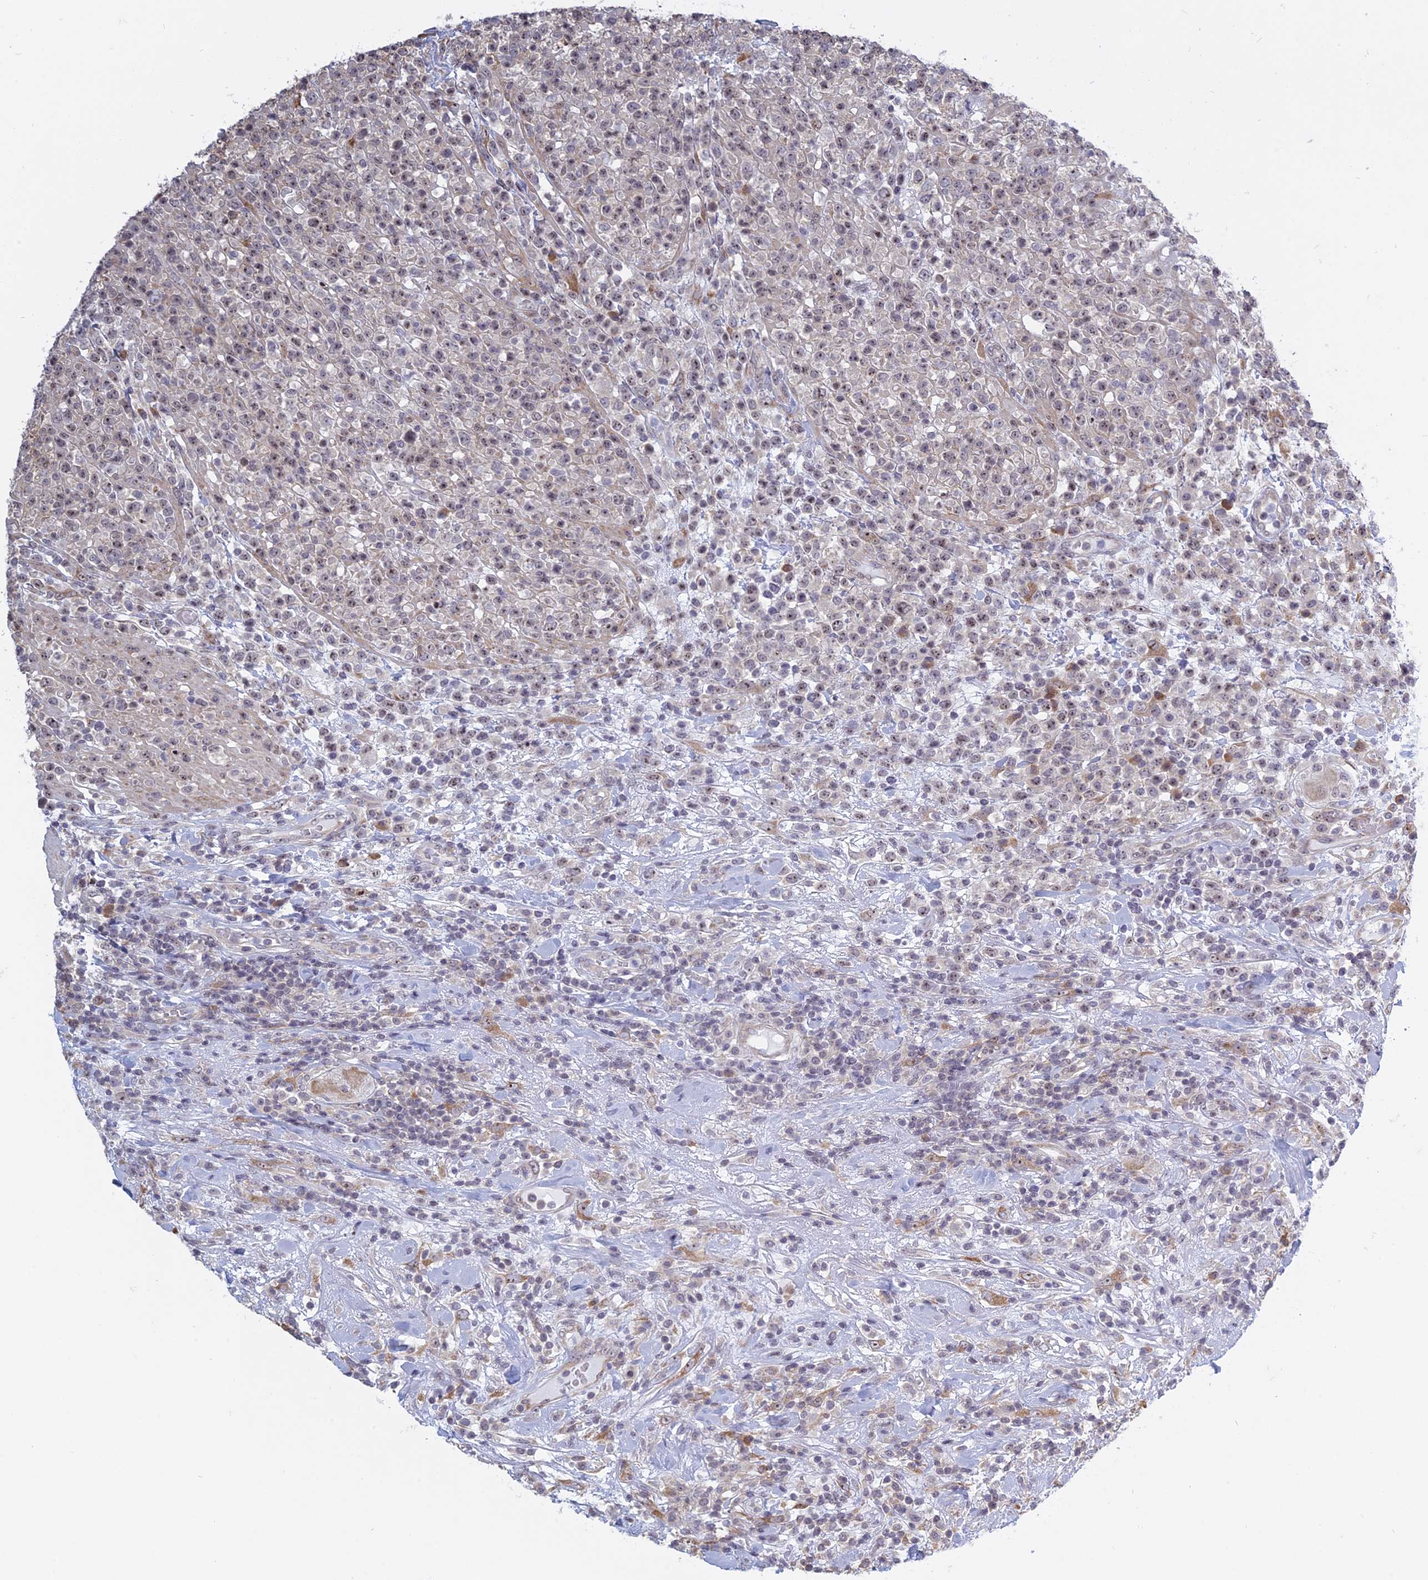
{"staining": {"intensity": "negative", "quantity": "none", "location": "none"}, "tissue": "lymphoma", "cell_type": "Tumor cells", "image_type": "cancer", "snomed": [{"axis": "morphology", "description": "Malignant lymphoma, non-Hodgkin's type, High grade"}, {"axis": "topography", "description": "Colon"}], "caption": "The IHC image has no significant positivity in tumor cells of lymphoma tissue.", "gene": "RPS19BP1", "patient": {"sex": "female", "age": 53}}